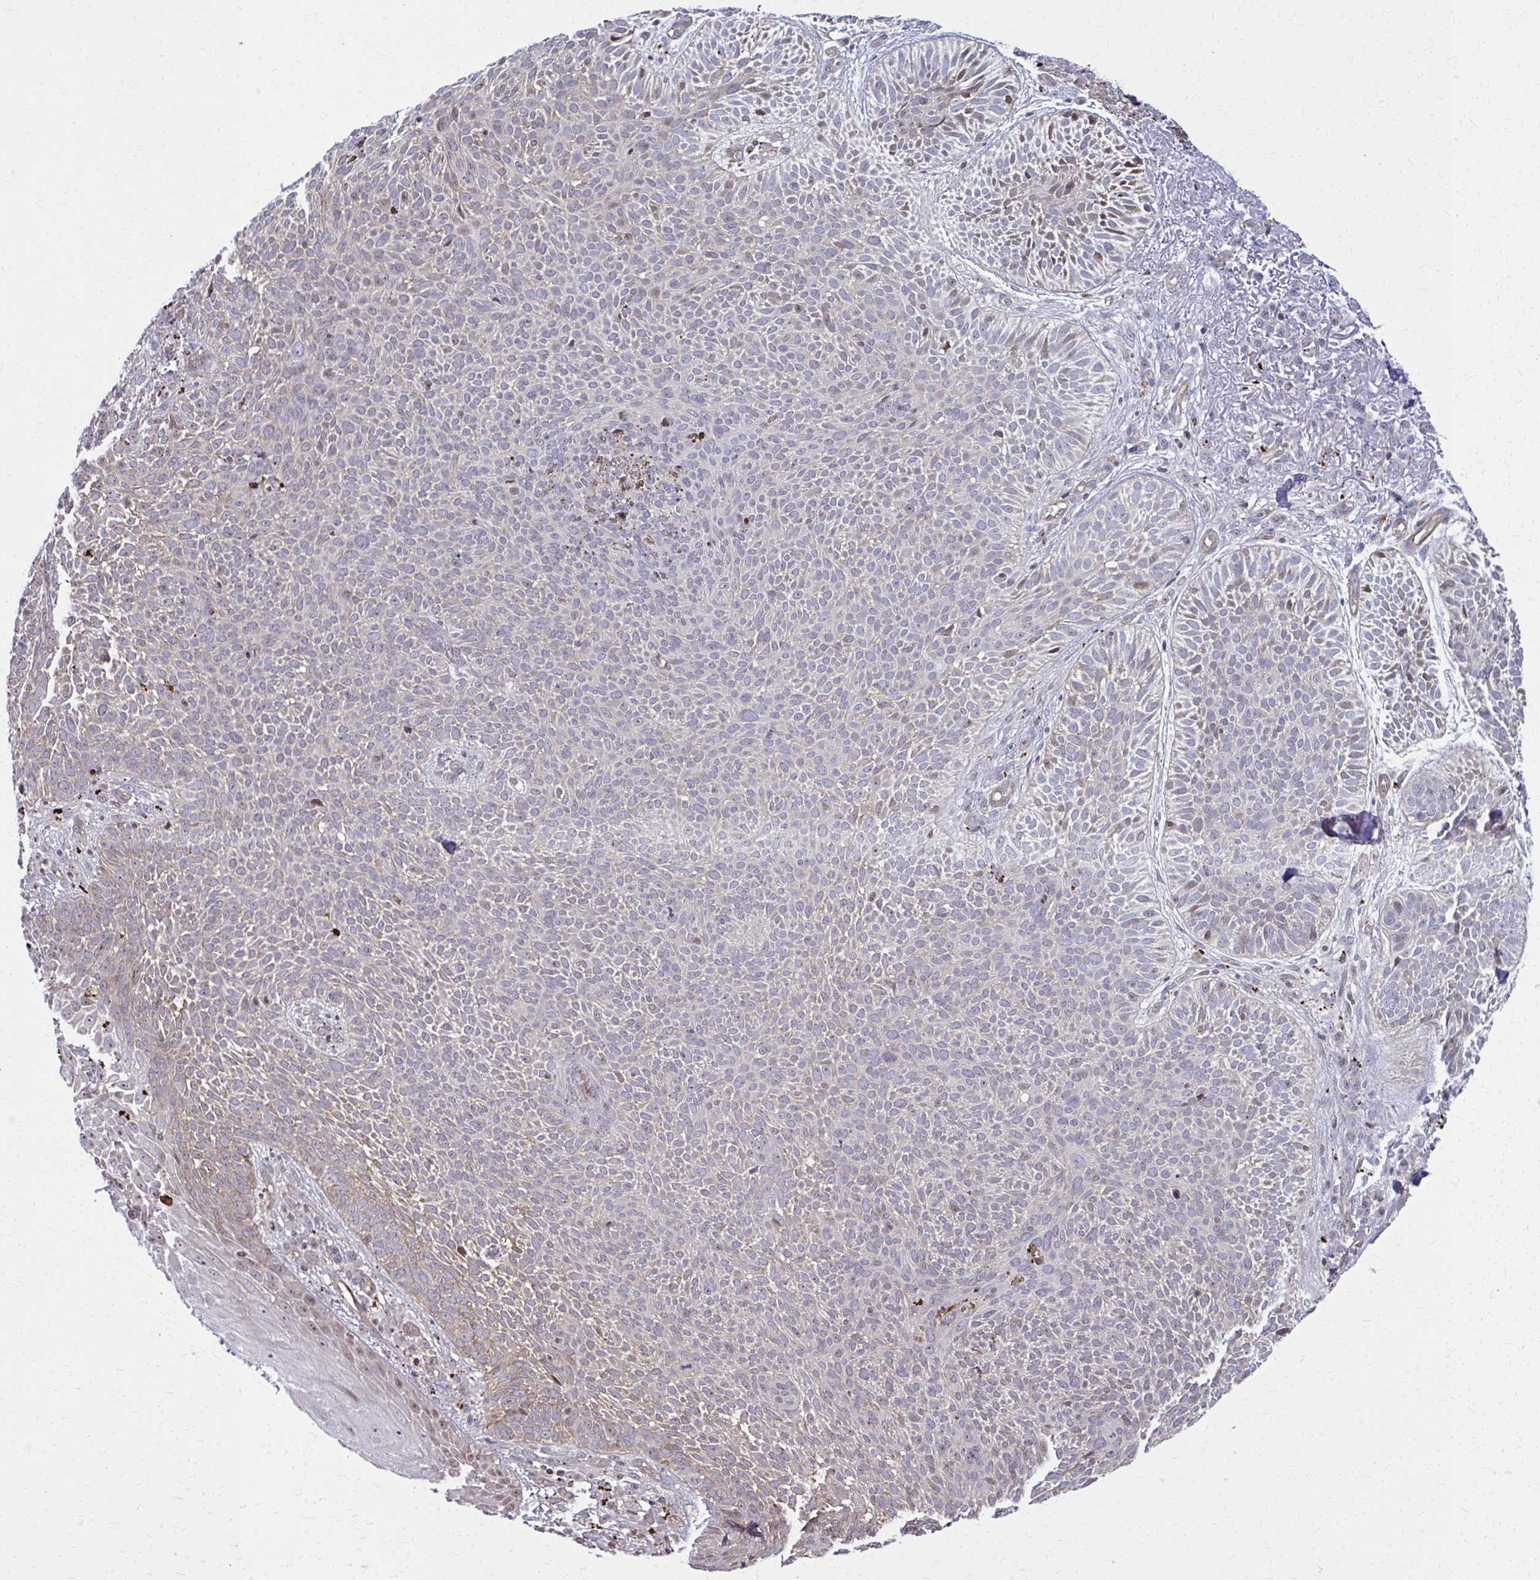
{"staining": {"intensity": "weak", "quantity": "25%-75%", "location": "cytoplasmic/membranous"}, "tissue": "skin cancer", "cell_type": "Tumor cells", "image_type": "cancer", "snomed": [{"axis": "morphology", "description": "Basal cell carcinoma"}, {"axis": "topography", "description": "Skin"}, {"axis": "topography", "description": "Skin of face"}], "caption": "Brown immunohistochemical staining in basal cell carcinoma (skin) shows weak cytoplasmic/membranous expression in about 25%-75% of tumor cells. The protein of interest is shown in brown color, while the nuclei are stained blue.", "gene": "LRRC4B", "patient": {"sex": "female", "age": 82}}